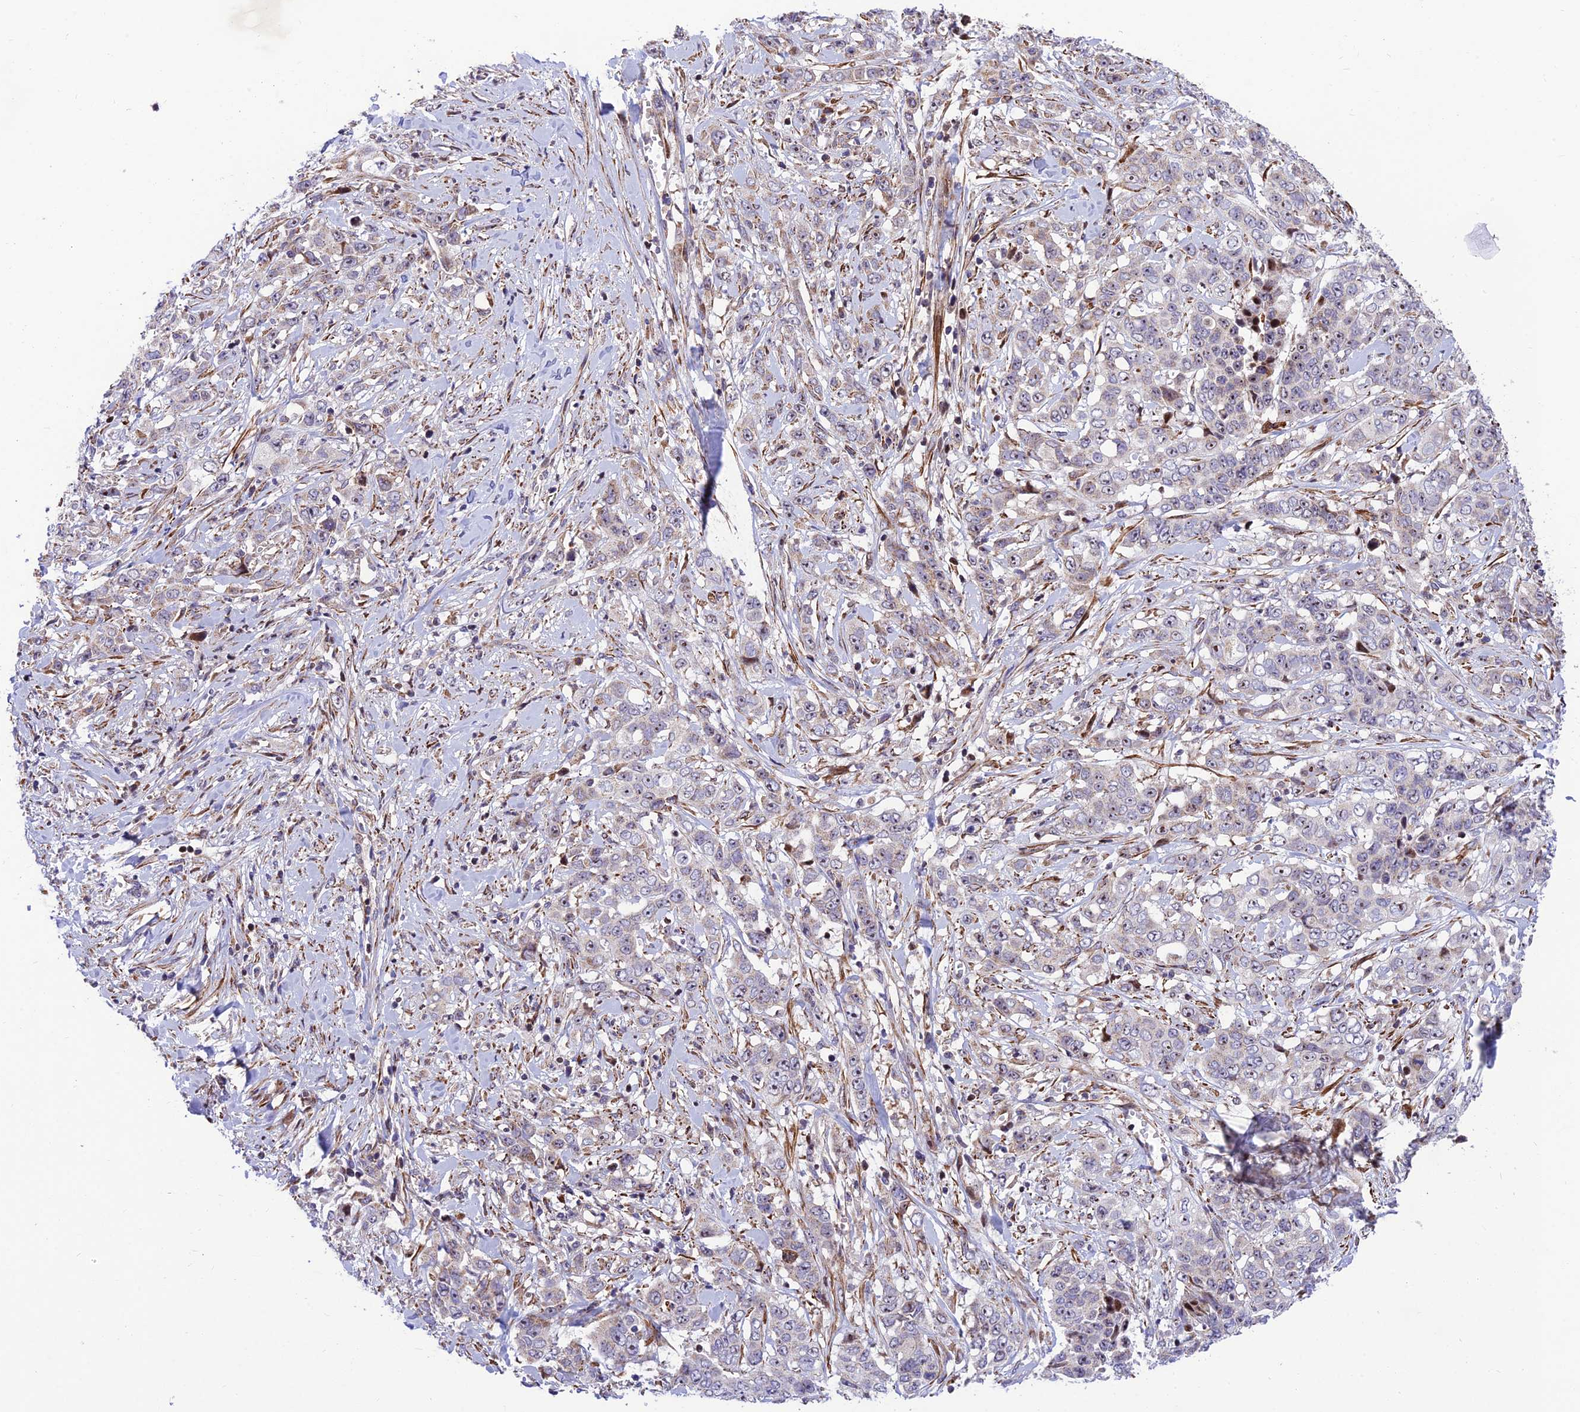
{"staining": {"intensity": "negative", "quantity": "none", "location": "none"}, "tissue": "stomach cancer", "cell_type": "Tumor cells", "image_type": "cancer", "snomed": [{"axis": "morphology", "description": "Adenocarcinoma, NOS"}, {"axis": "topography", "description": "Stomach, upper"}], "caption": "Tumor cells show no significant staining in stomach cancer (adenocarcinoma). Brightfield microscopy of IHC stained with DAB (brown) and hematoxylin (blue), captured at high magnification.", "gene": "KBTBD7", "patient": {"sex": "male", "age": 62}}